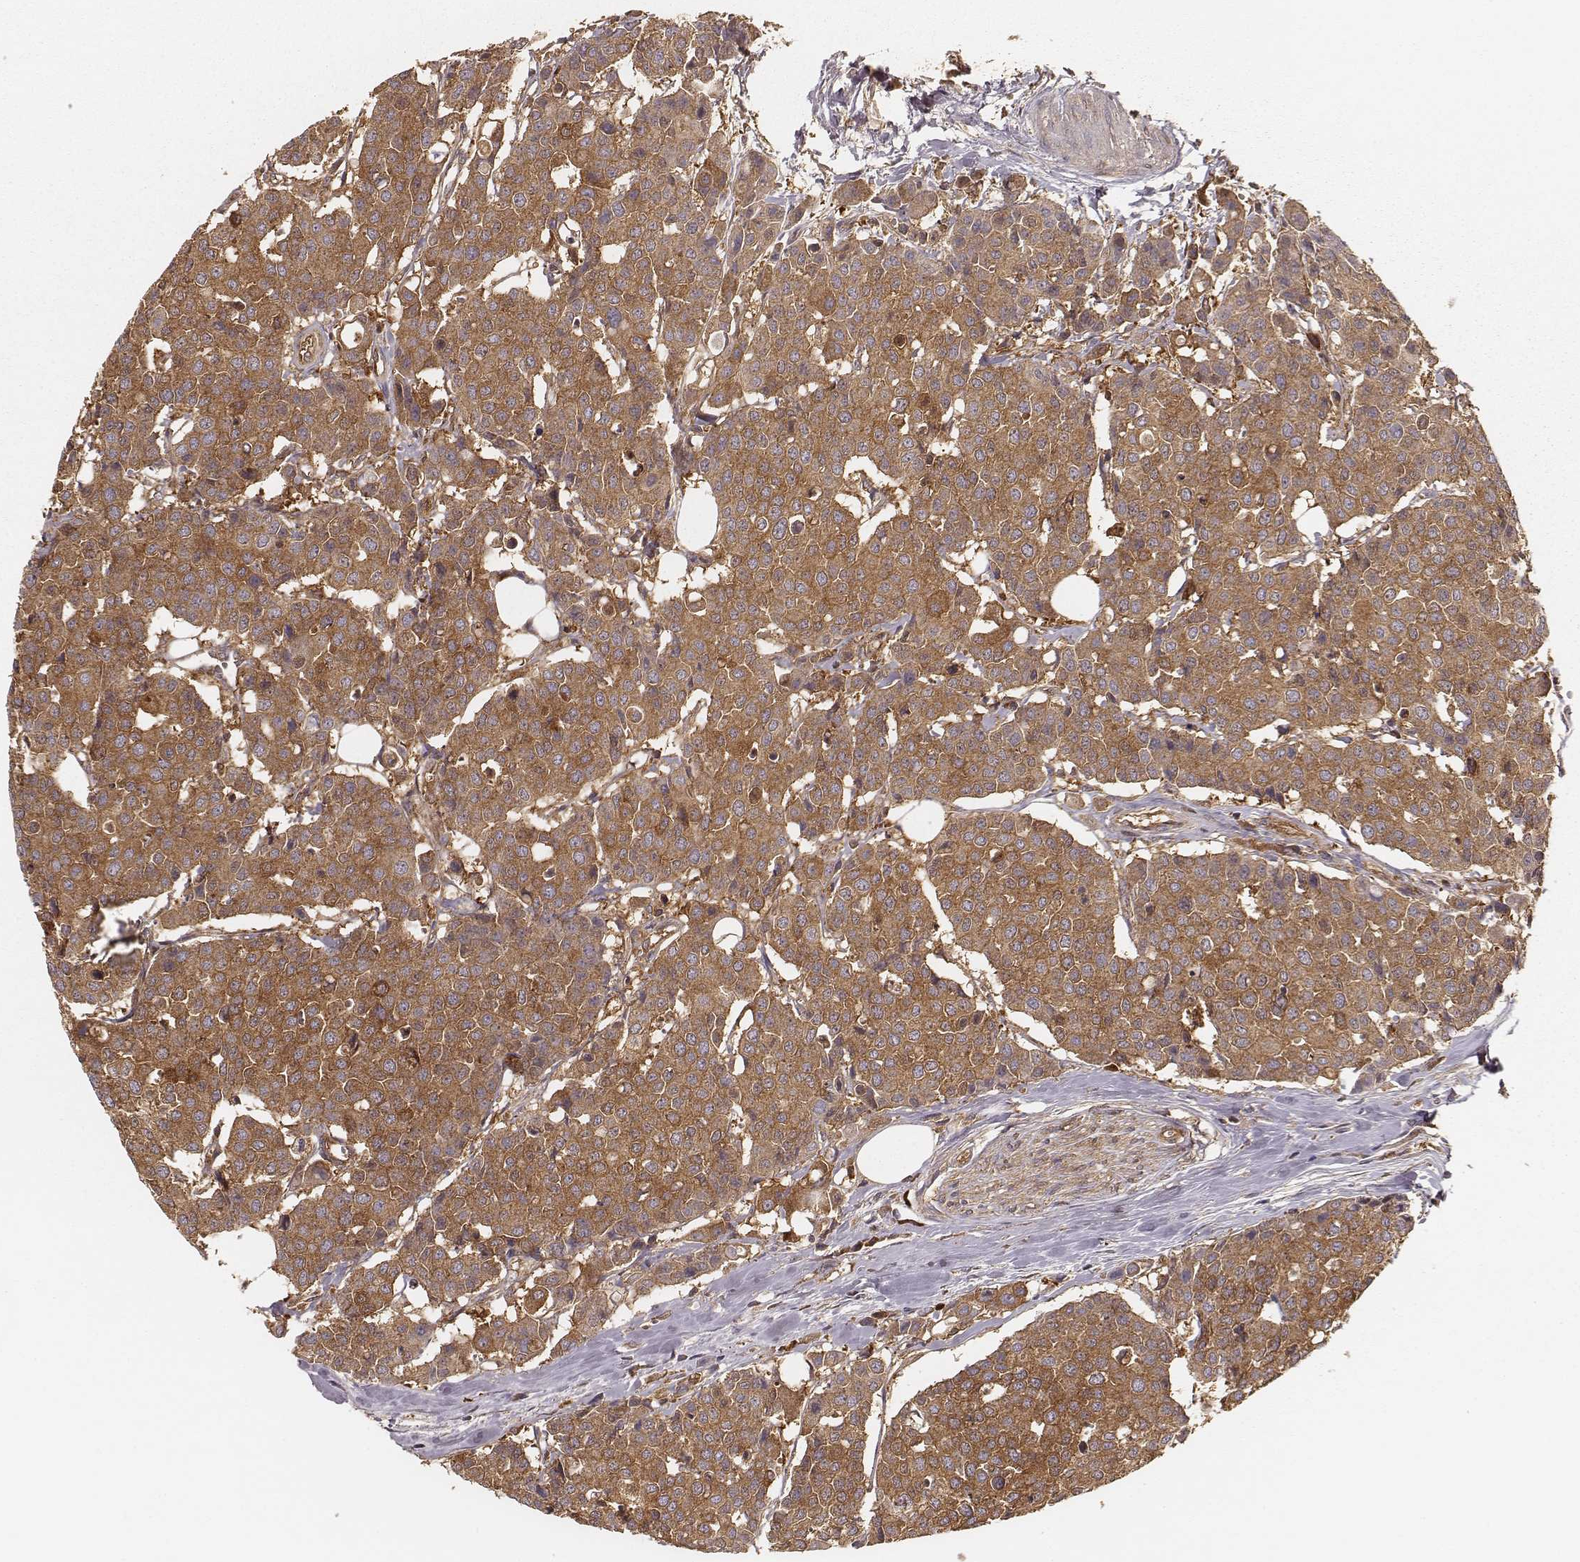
{"staining": {"intensity": "moderate", "quantity": ">75%", "location": "cytoplasmic/membranous"}, "tissue": "carcinoid", "cell_type": "Tumor cells", "image_type": "cancer", "snomed": [{"axis": "morphology", "description": "Carcinoid, malignant, NOS"}, {"axis": "topography", "description": "Colon"}], "caption": "Brown immunohistochemical staining in carcinoid demonstrates moderate cytoplasmic/membranous staining in about >75% of tumor cells. Nuclei are stained in blue.", "gene": "CARS1", "patient": {"sex": "male", "age": 81}}